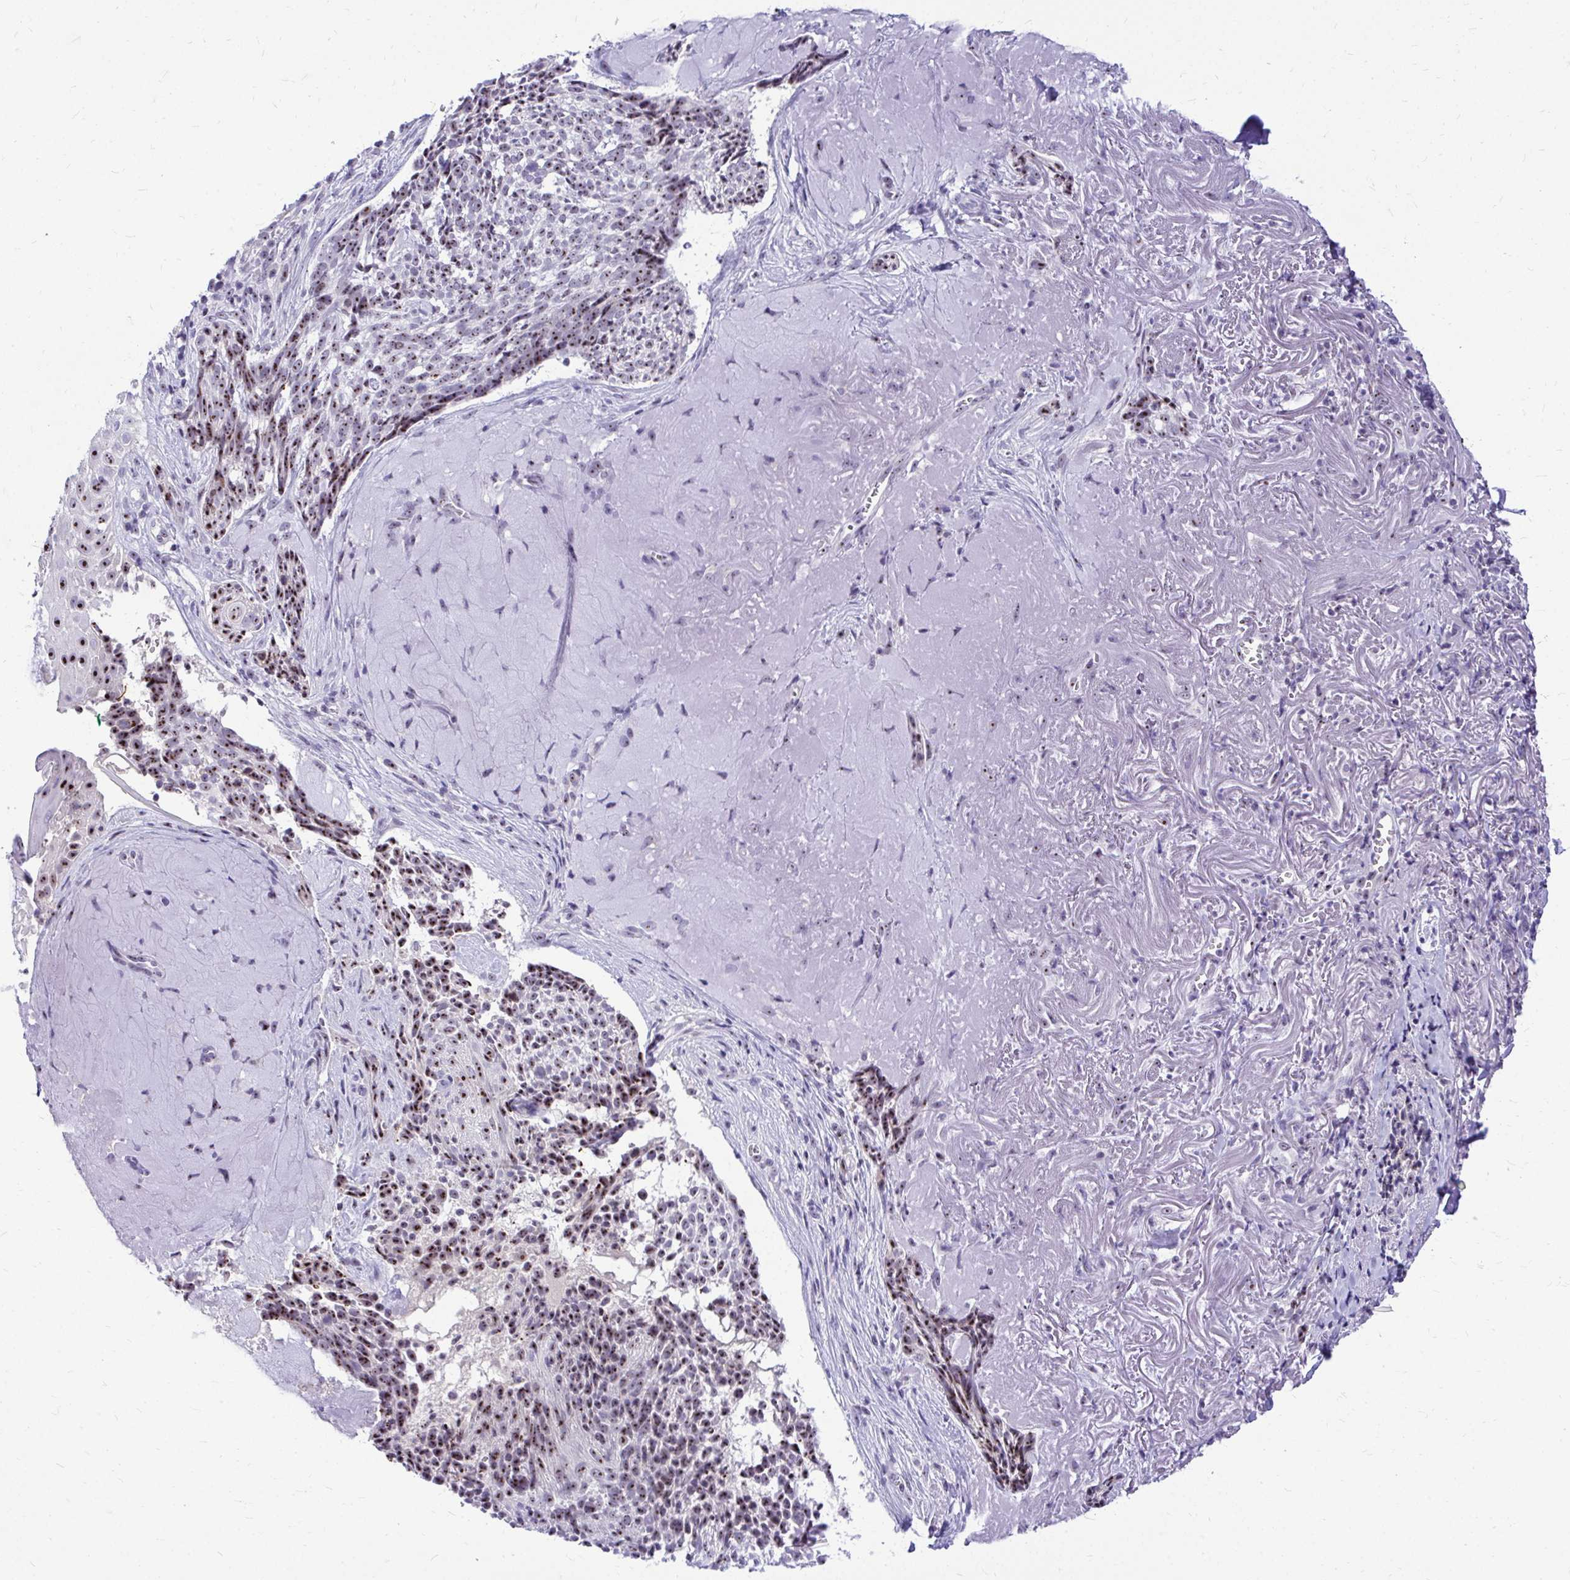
{"staining": {"intensity": "moderate", "quantity": ">75%", "location": "nuclear"}, "tissue": "skin cancer", "cell_type": "Tumor cells", "image_type": "cancer", "snomed": [{"axis": "morphology", "description": "Basal cell carcinoma"}, {"axis": "topography", "description": "Skin"}, {"axis": "topography", "description": "Skin of face"}], "caption": "Immunohistochemical staining of human skin basal cell carcinoma shows medium levels of moderate nuclear expression in approximately >75% of tumor cells.", "gene": "NIFK", "patient": {"sex": "female", "age": 95}}